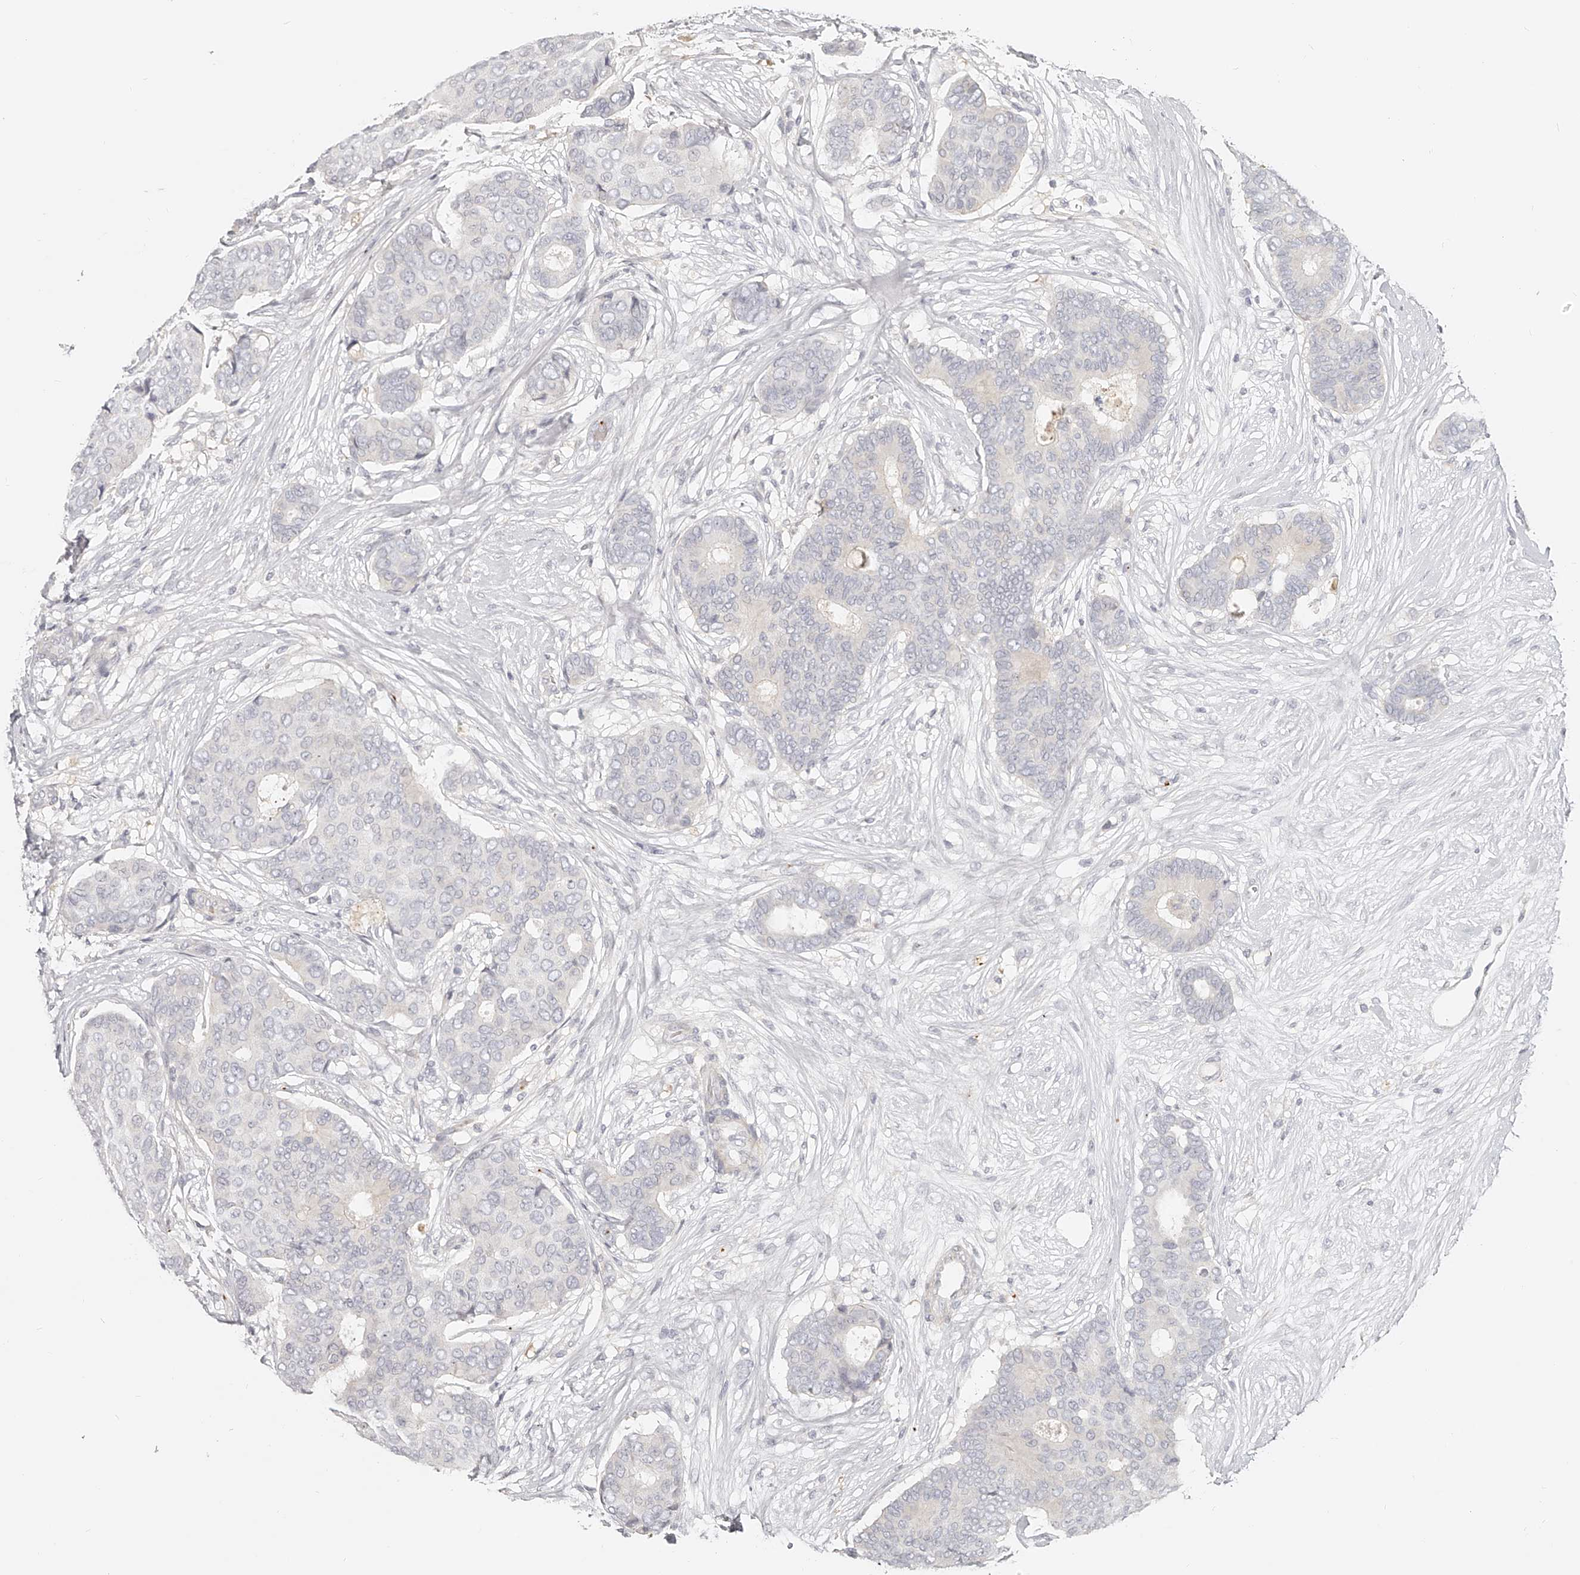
{"staining": {"intensity": "negative", "quantity": "none", "location": "none"}, "tissue": "breast cancer", "cell_type": "Tumor cells", "image_type": "cancer", "snomed": [{"axis": "morphology", "description": "Duct carcinoma"}, {"axis": "topography", "description": "Breast"}], "caption": "Immunohistochemical staining of infiltrating ductal carcinoma (breast) shows no significant positivity in tumor cells.", "gene": "ITGB3", "patient": {"sex": "female", "age": 75}}